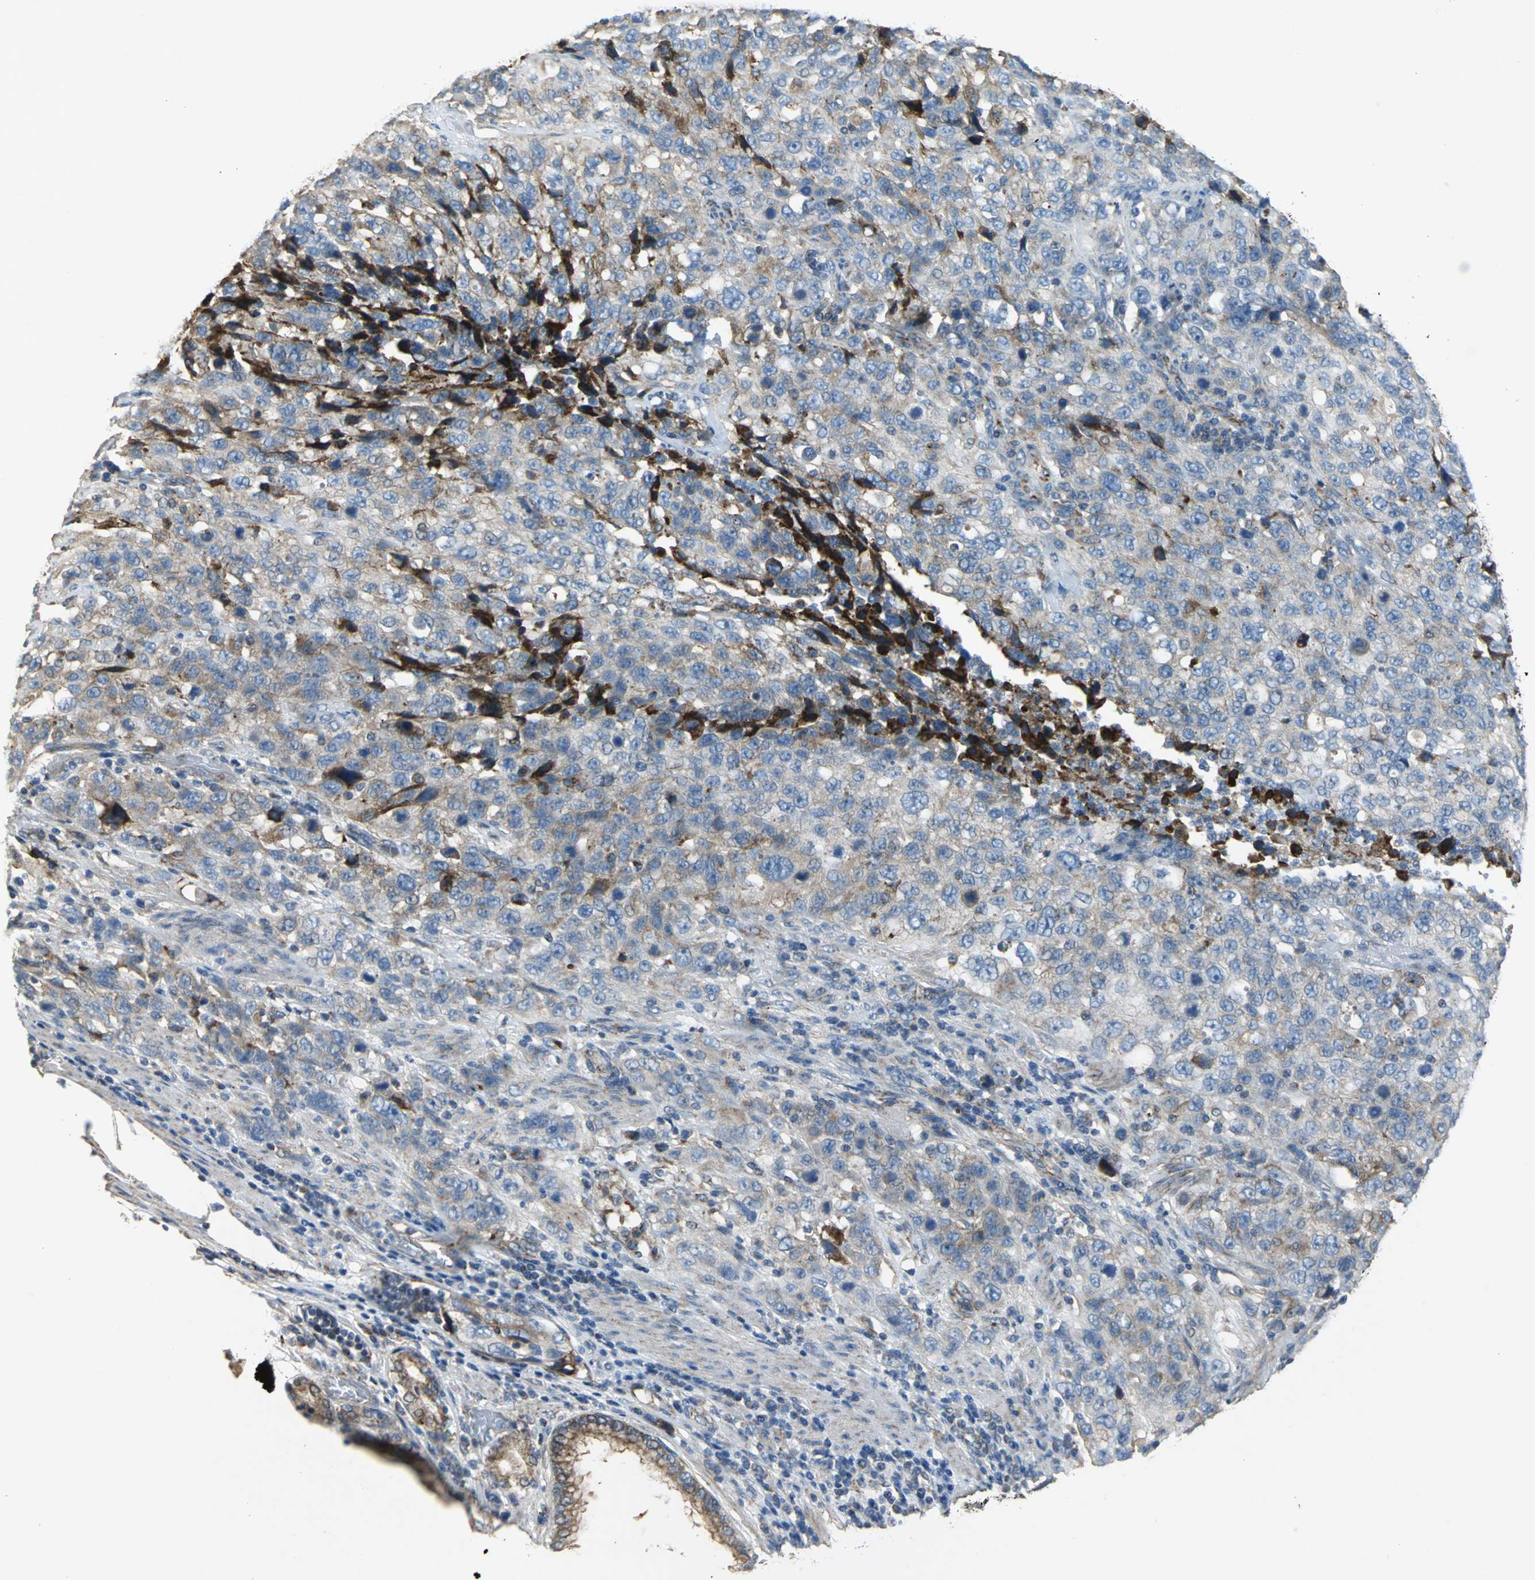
{"staining": {"intensity": "weak", "quantity": ">75%", "location": "cytoplasmic/membranous"}, "tissue": "stomach cancer", "cell_type": "Tumor cells", "image_type": "cancer", "snomed": [{"axis": "morphology", "description": "Normal tissue, NOS"}, {"axis": "morphology", "description": "Adenocarcinoma, NOS"}, {"axis": "topography", "description": "Stomach"}], "caption": "DAB (3,3'-diaminobenzidine) immunohistochemical staining of human adenocarcinoma (stomach) demonstrates weak cytoplasmic/membranous protein staining in approximately >75% of tumor cells.", "gene": "NDUFB5", "patient": {"sex": "male", "age": 48}}